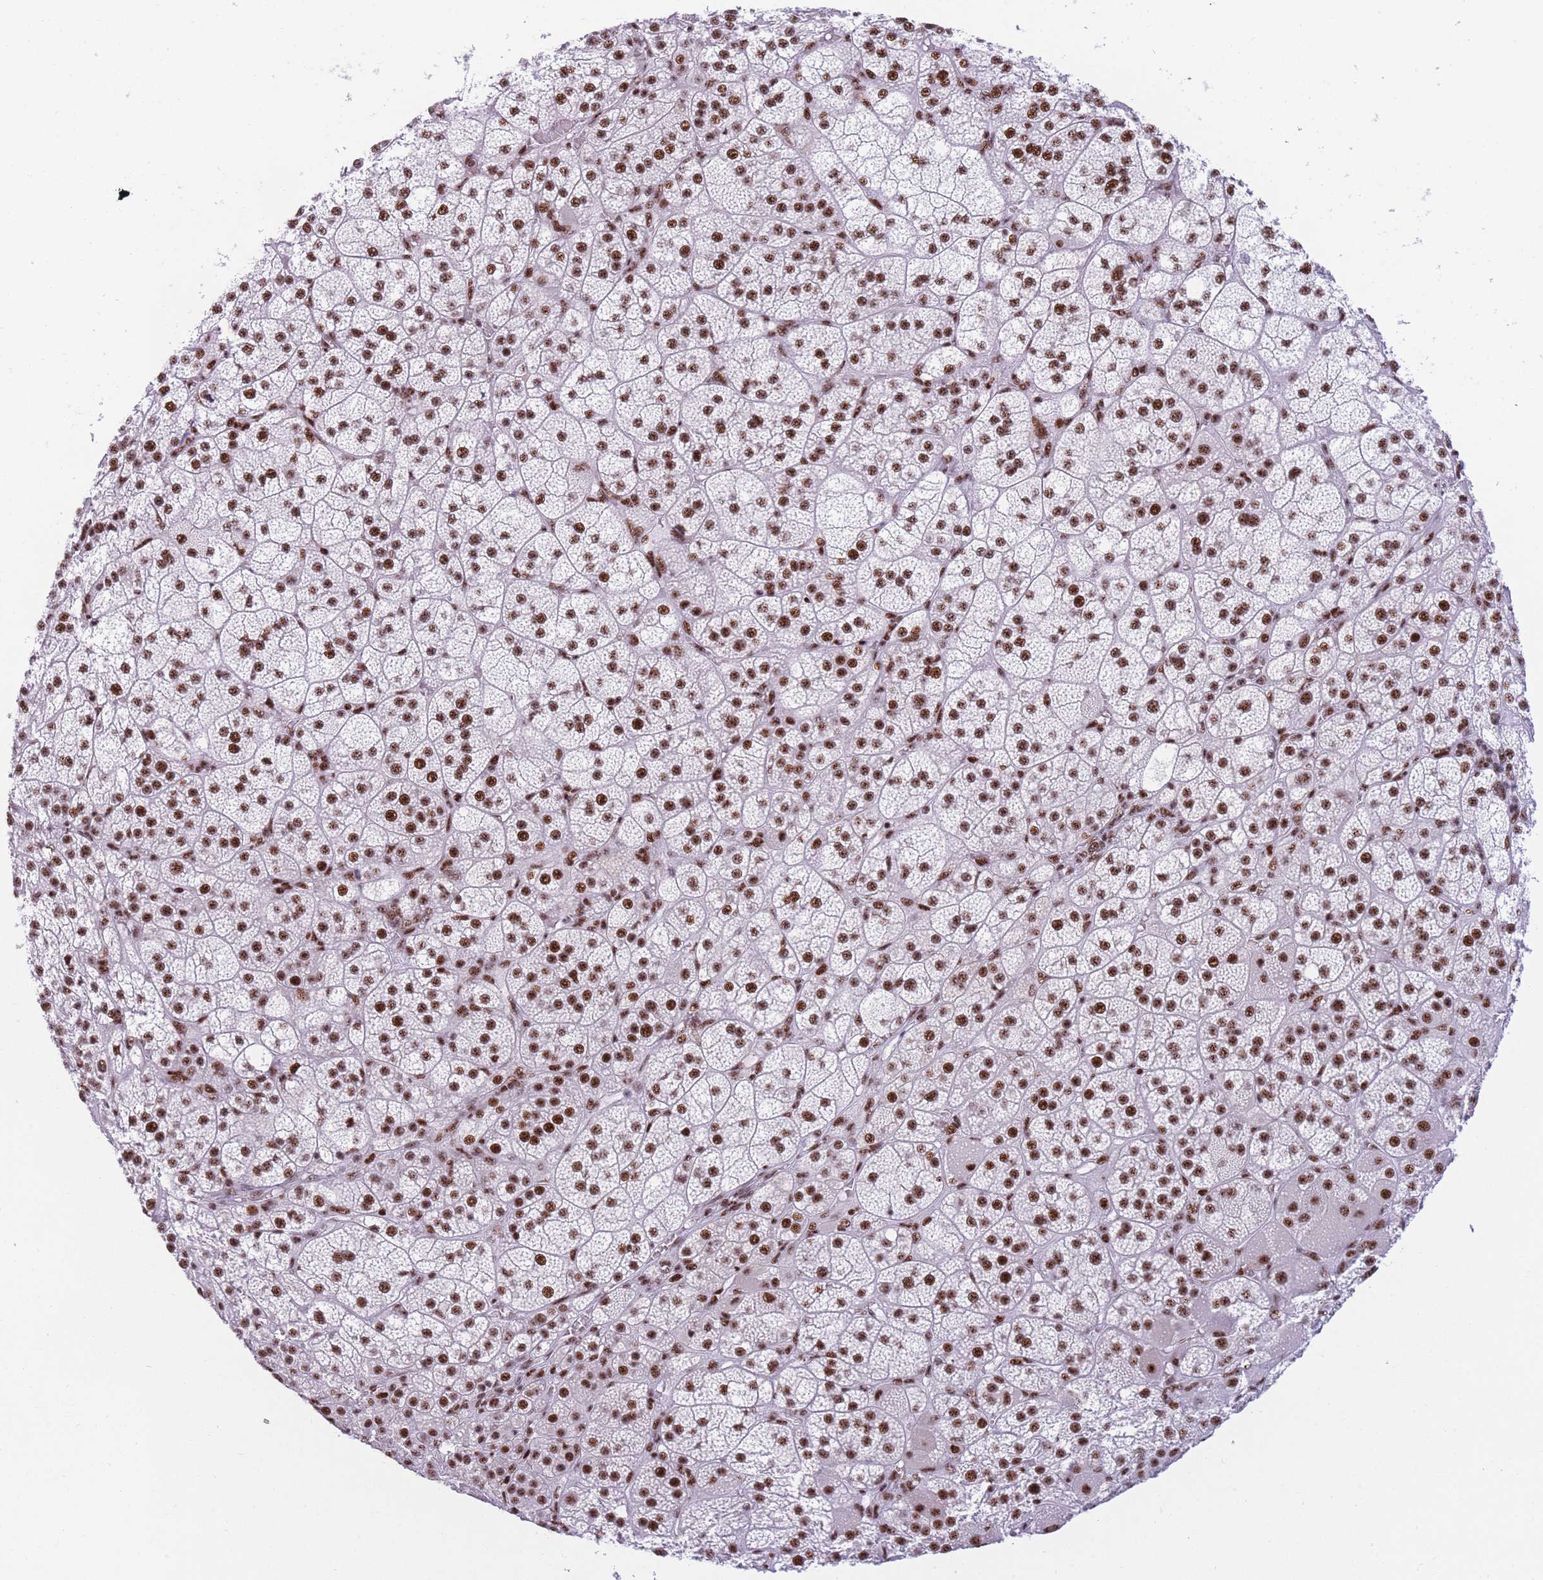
{"staining": {"intensity": "strong", "quantity": ">75%", "location": "nuclear"}, "tissue": "adrenal gland", "cell_type": "Glandular cells", "image_type": "normal", "snomed": [{"axis": "morphology", "description": "Normal tissue, NOS"}, {"axis": "topography", "description": "Adrenal gland"}], "caption": "Immunohistochemical staining of benign human adrenal gland reveals high levels of strong nuclear expression in about >75% of glandular cells. The staining is performed using DAB brown chromogen to label protein expression. The nuclei are counter-stained blue using hematoxylin.", "gene": "TMEM35B", "patient": {"sex": "female", "age": 60}}